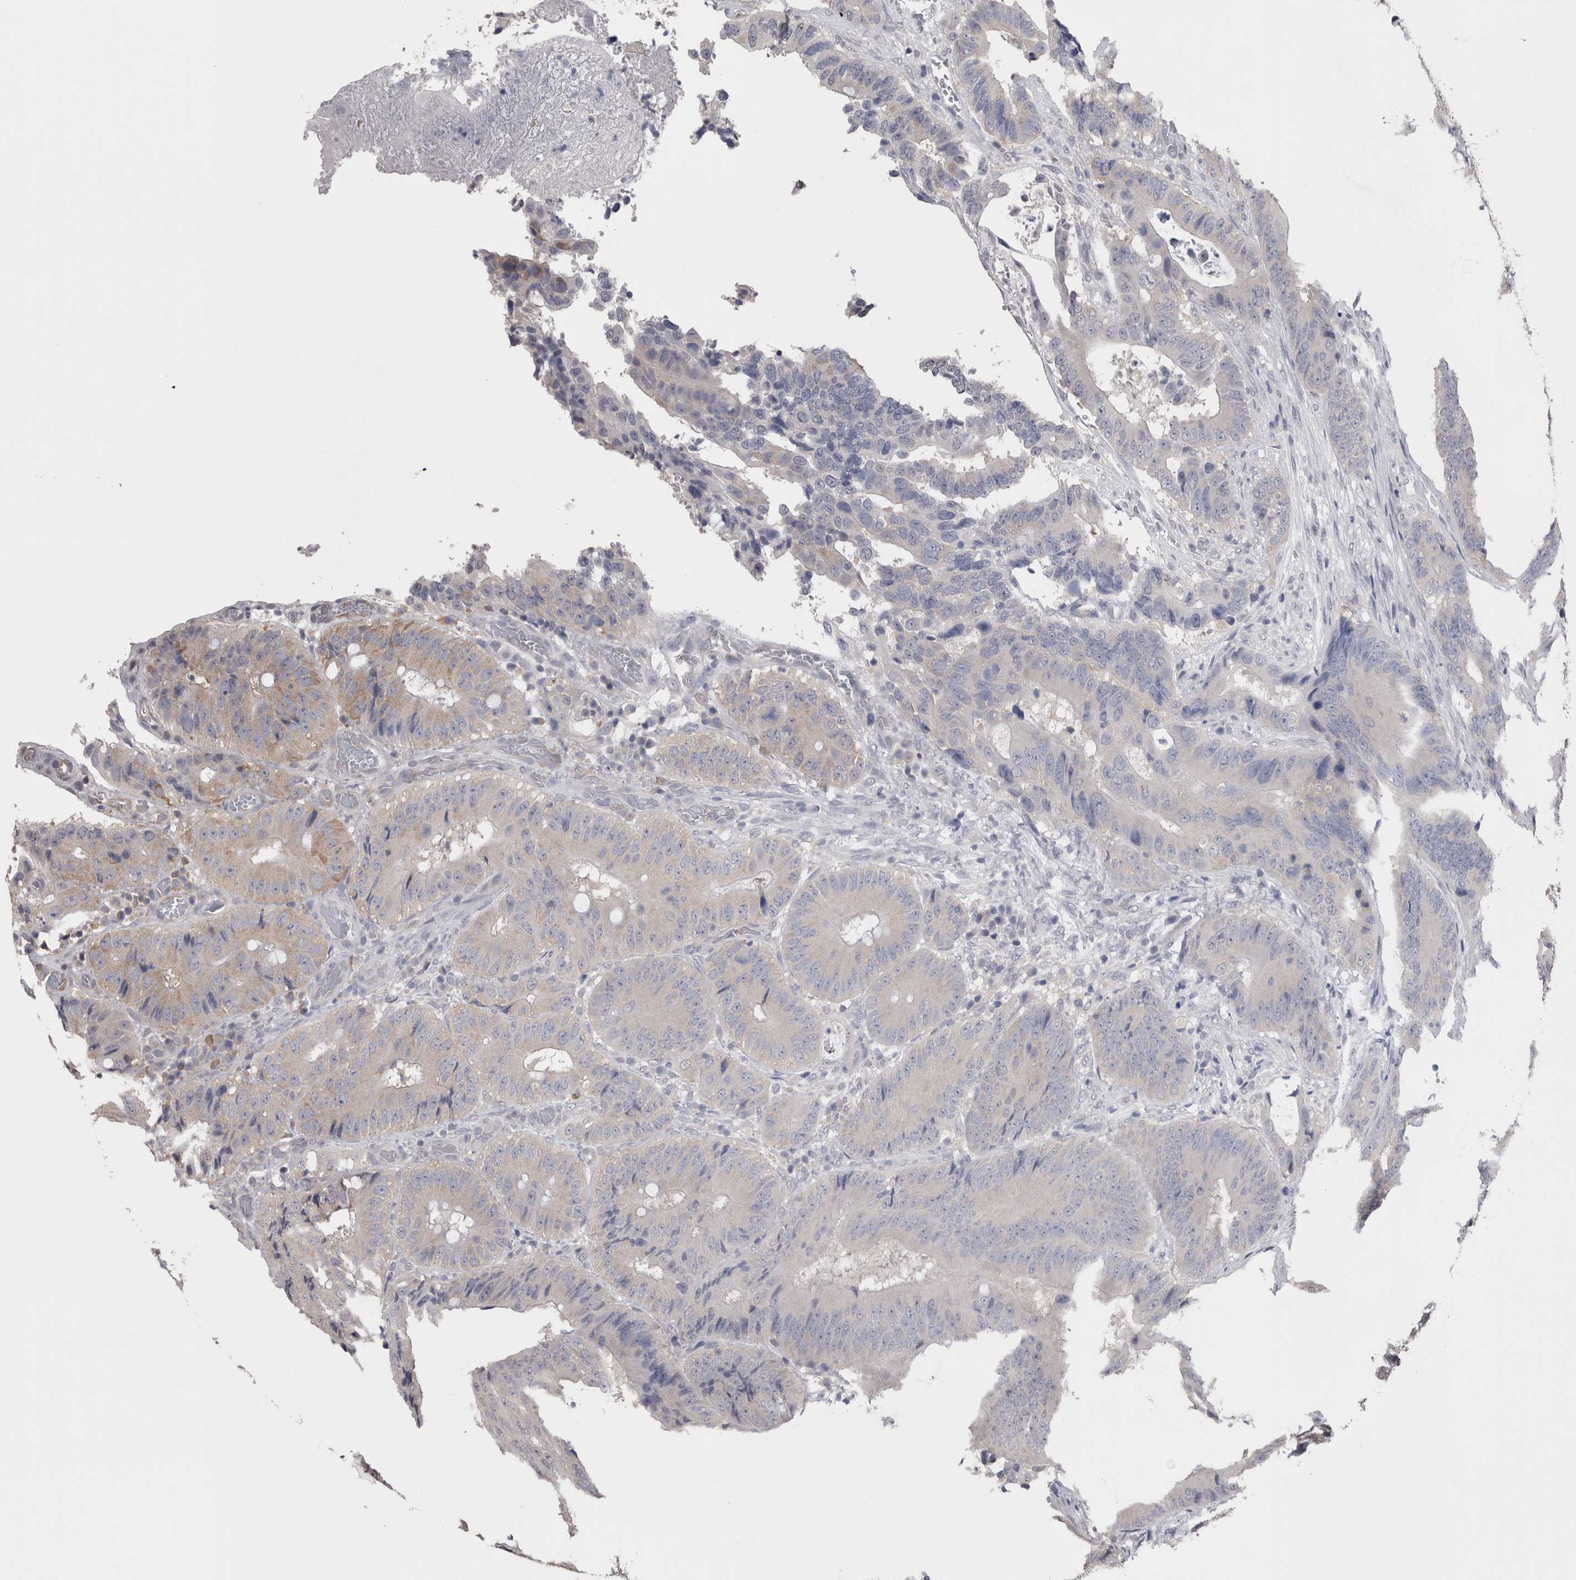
{"staining": {"intensity": "weak", "quantity": "<25%", "location": "cytoplasmic/membranous"}, "tissue": "colorectal cancer", "cell_type": "Tumor cells", "image_type": "cancer", "snomed": [{"axis": "morphology", "description": "Adenocarcinoma, NOS"}, {"axis": "topography", "description": "Colon"}], "caption": "A micrograph of colorectal cancer stained for a protein reveals no brown staining in tumor cells.", "gene": "DDX6", "patient": {"sex": "male", "age": 83}}